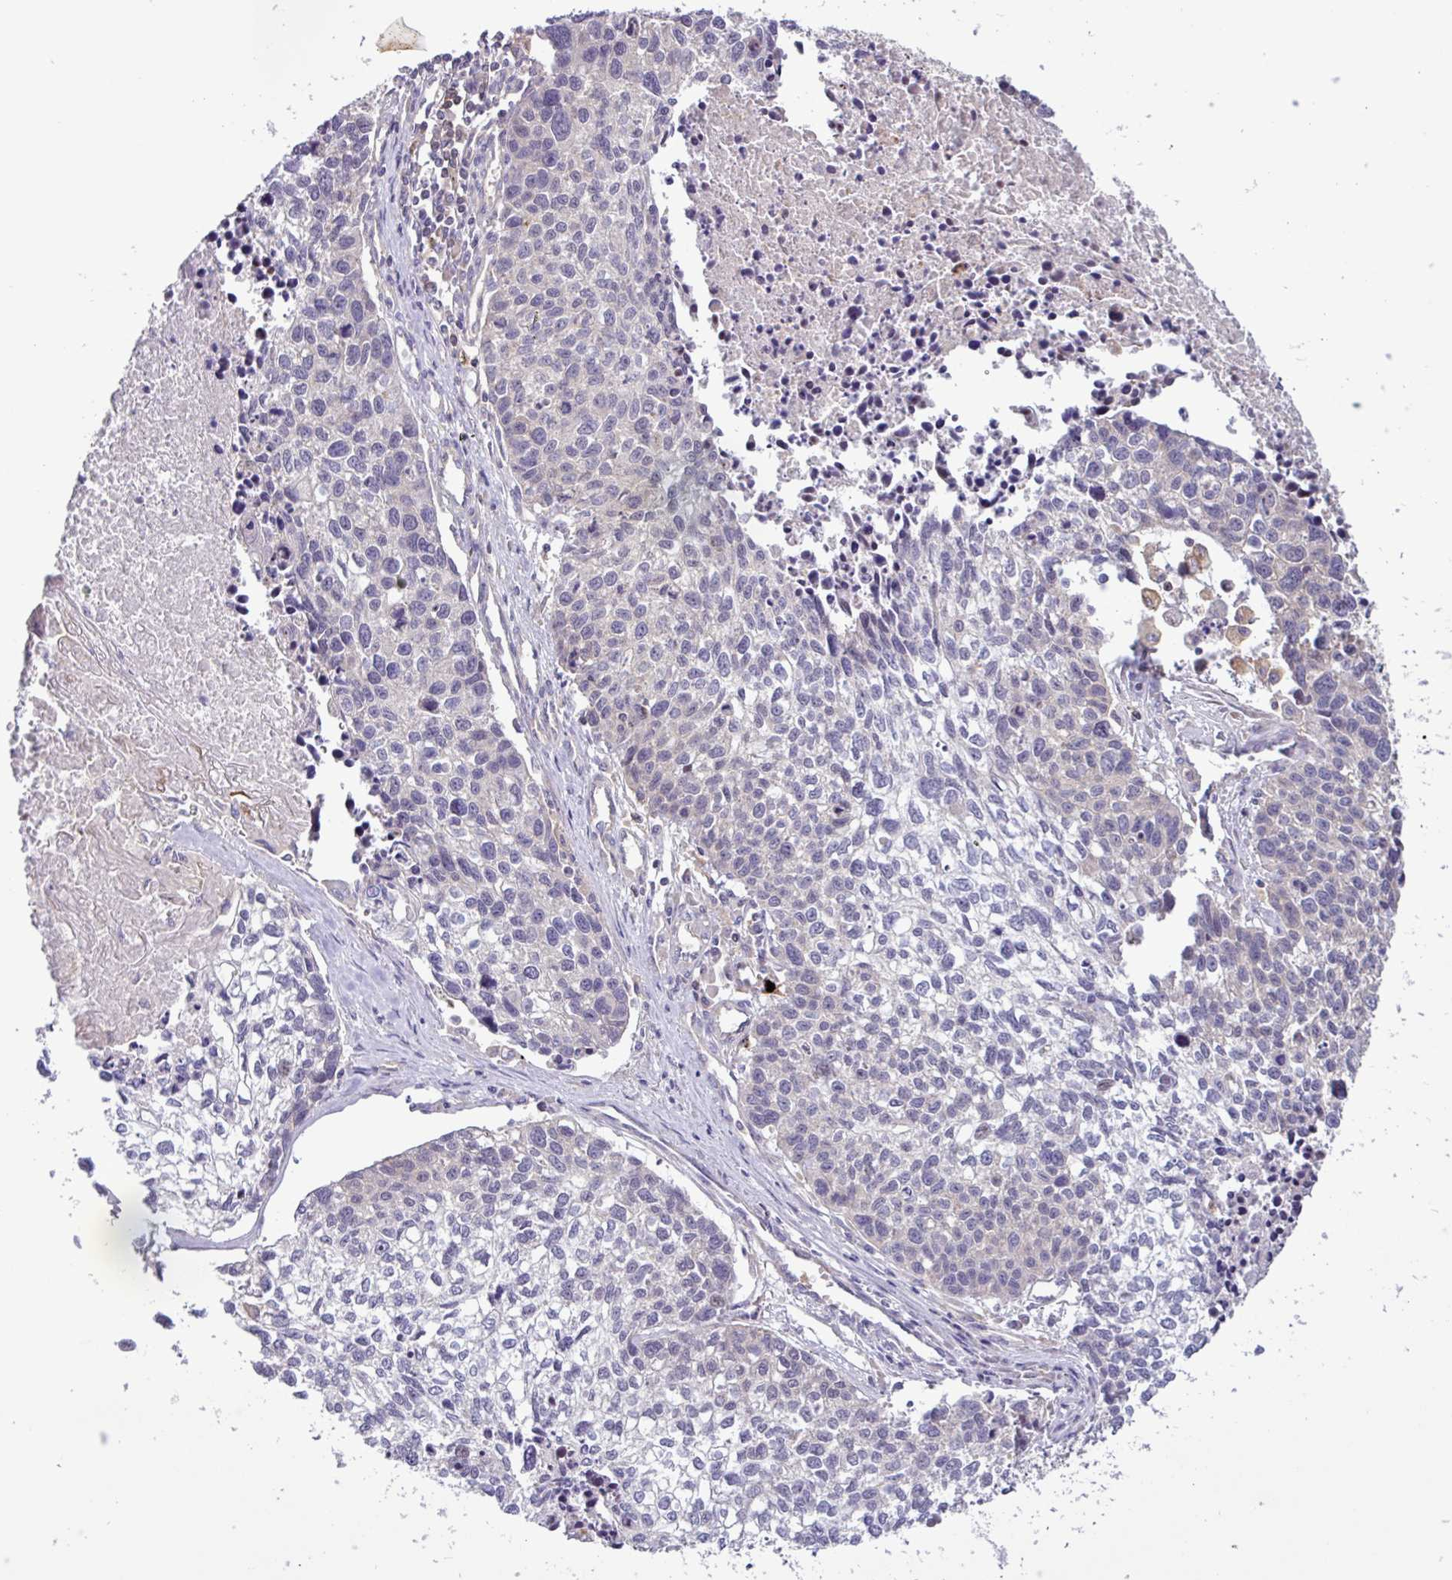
{"staining": {"intensity": "negative", "quantity": "none", "location": "none"}, "tissue": "lung cancer", "cell_type": "Tumor cells", "image_type": "cancer", "snomed": [{"axis": "morphology", "description": "Squamous cell carcinoma, NOS"}, {"axis": "topography", "description": "Lung"}], "caption": "The immunohistochemistry (IHC) micrograph has no significant staining in tumor cells of lung squamous cell carcinoma tissue. (Immunohistochemistry (ihc), brightfield microscopy, high magnification).", "gene": "ACTR3", "patient": {"sex": "male", "age": 74}}